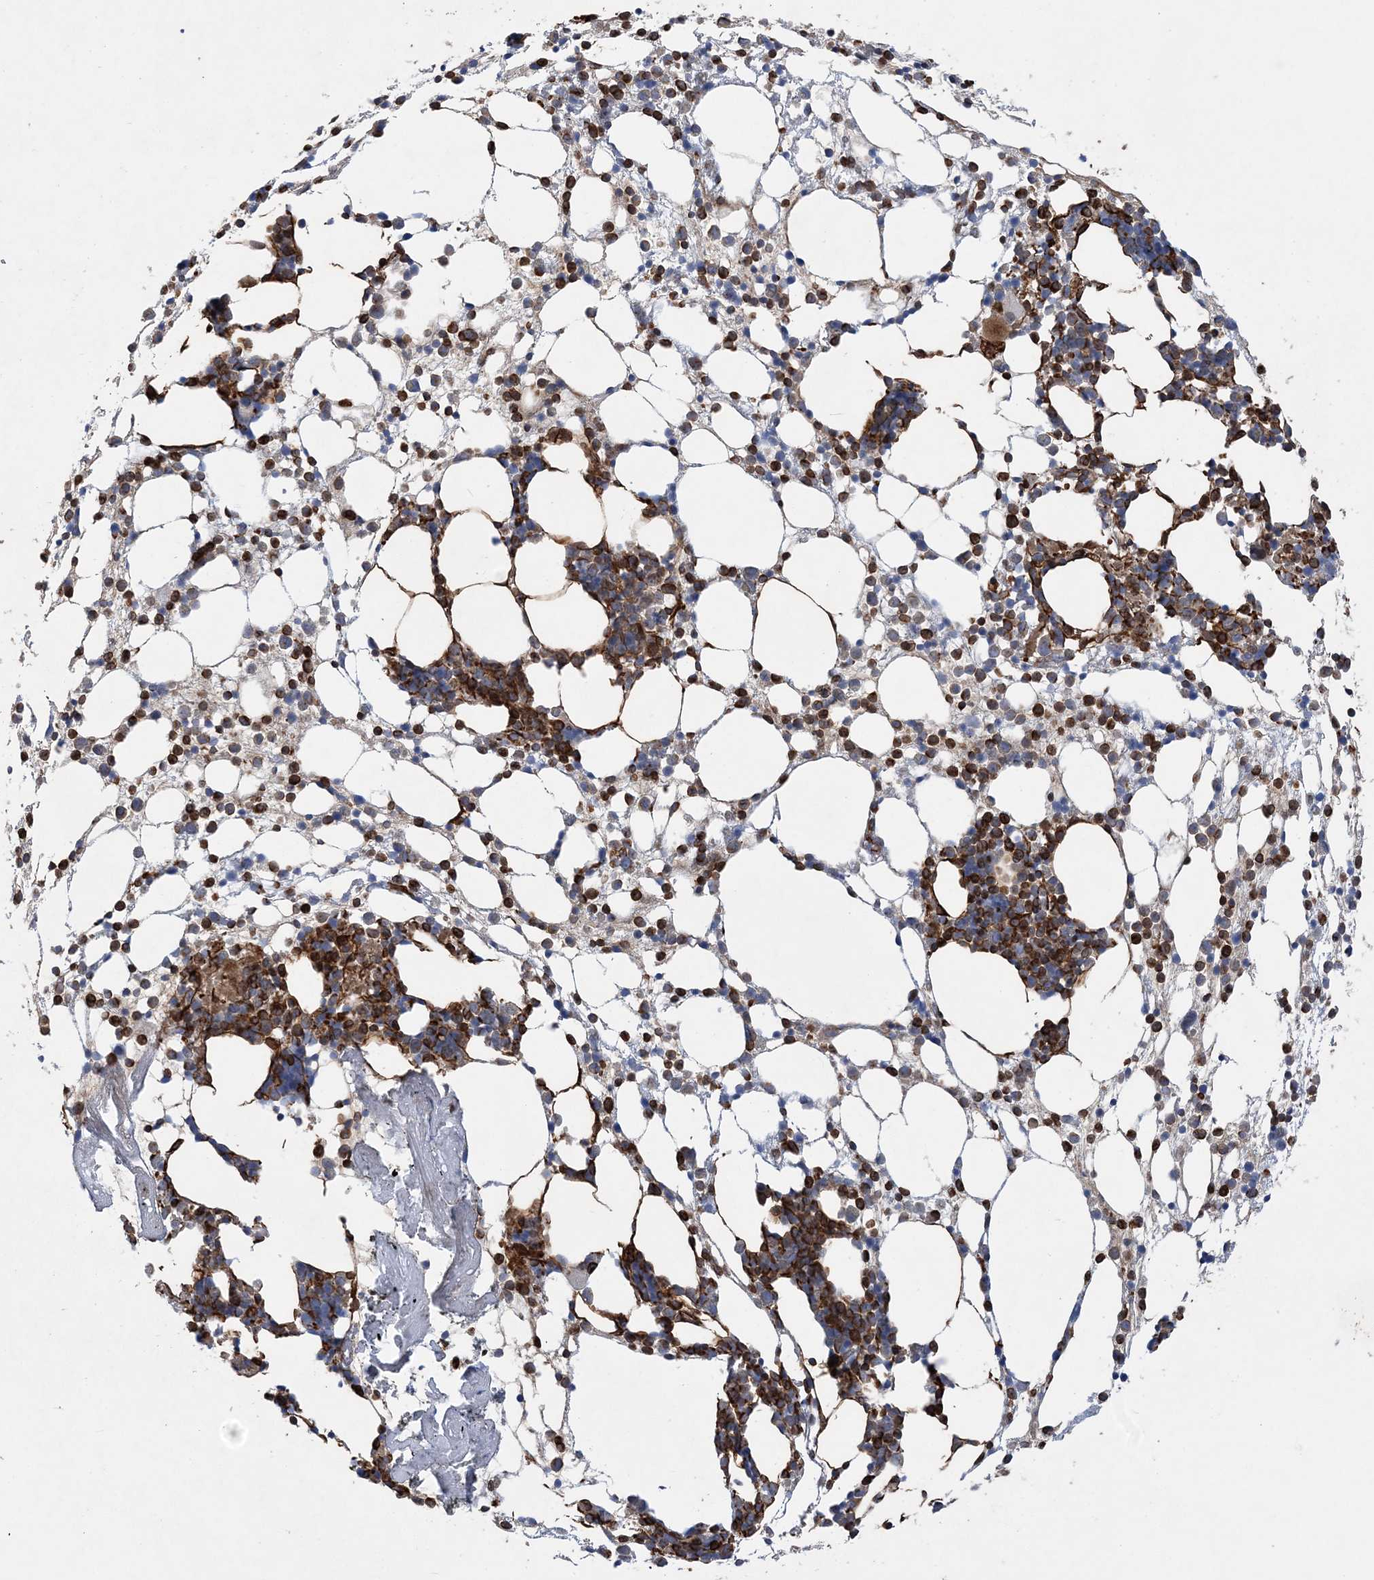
{"staining": {"intensity": "moderate", "quantity": "25%-75%", "location": "cytoplasmic/membranous"}, "tissue": "bone marrow", "cell_type": "Hematopoietic cells", "image_type": "normal", "snomed": [{"axis": "morphology", "description": "Normal tissue, NOS"}, {"axis": "topography", "description": "Bone marrow"}], "caption": "A brown stain labels moderate cytoplasmic/membranous staining of a protein in hematopoietic cells of unremarkable human bone marrow.", "gene": "FAM114A2", "patient": {"sex": "female", "age": 57}}